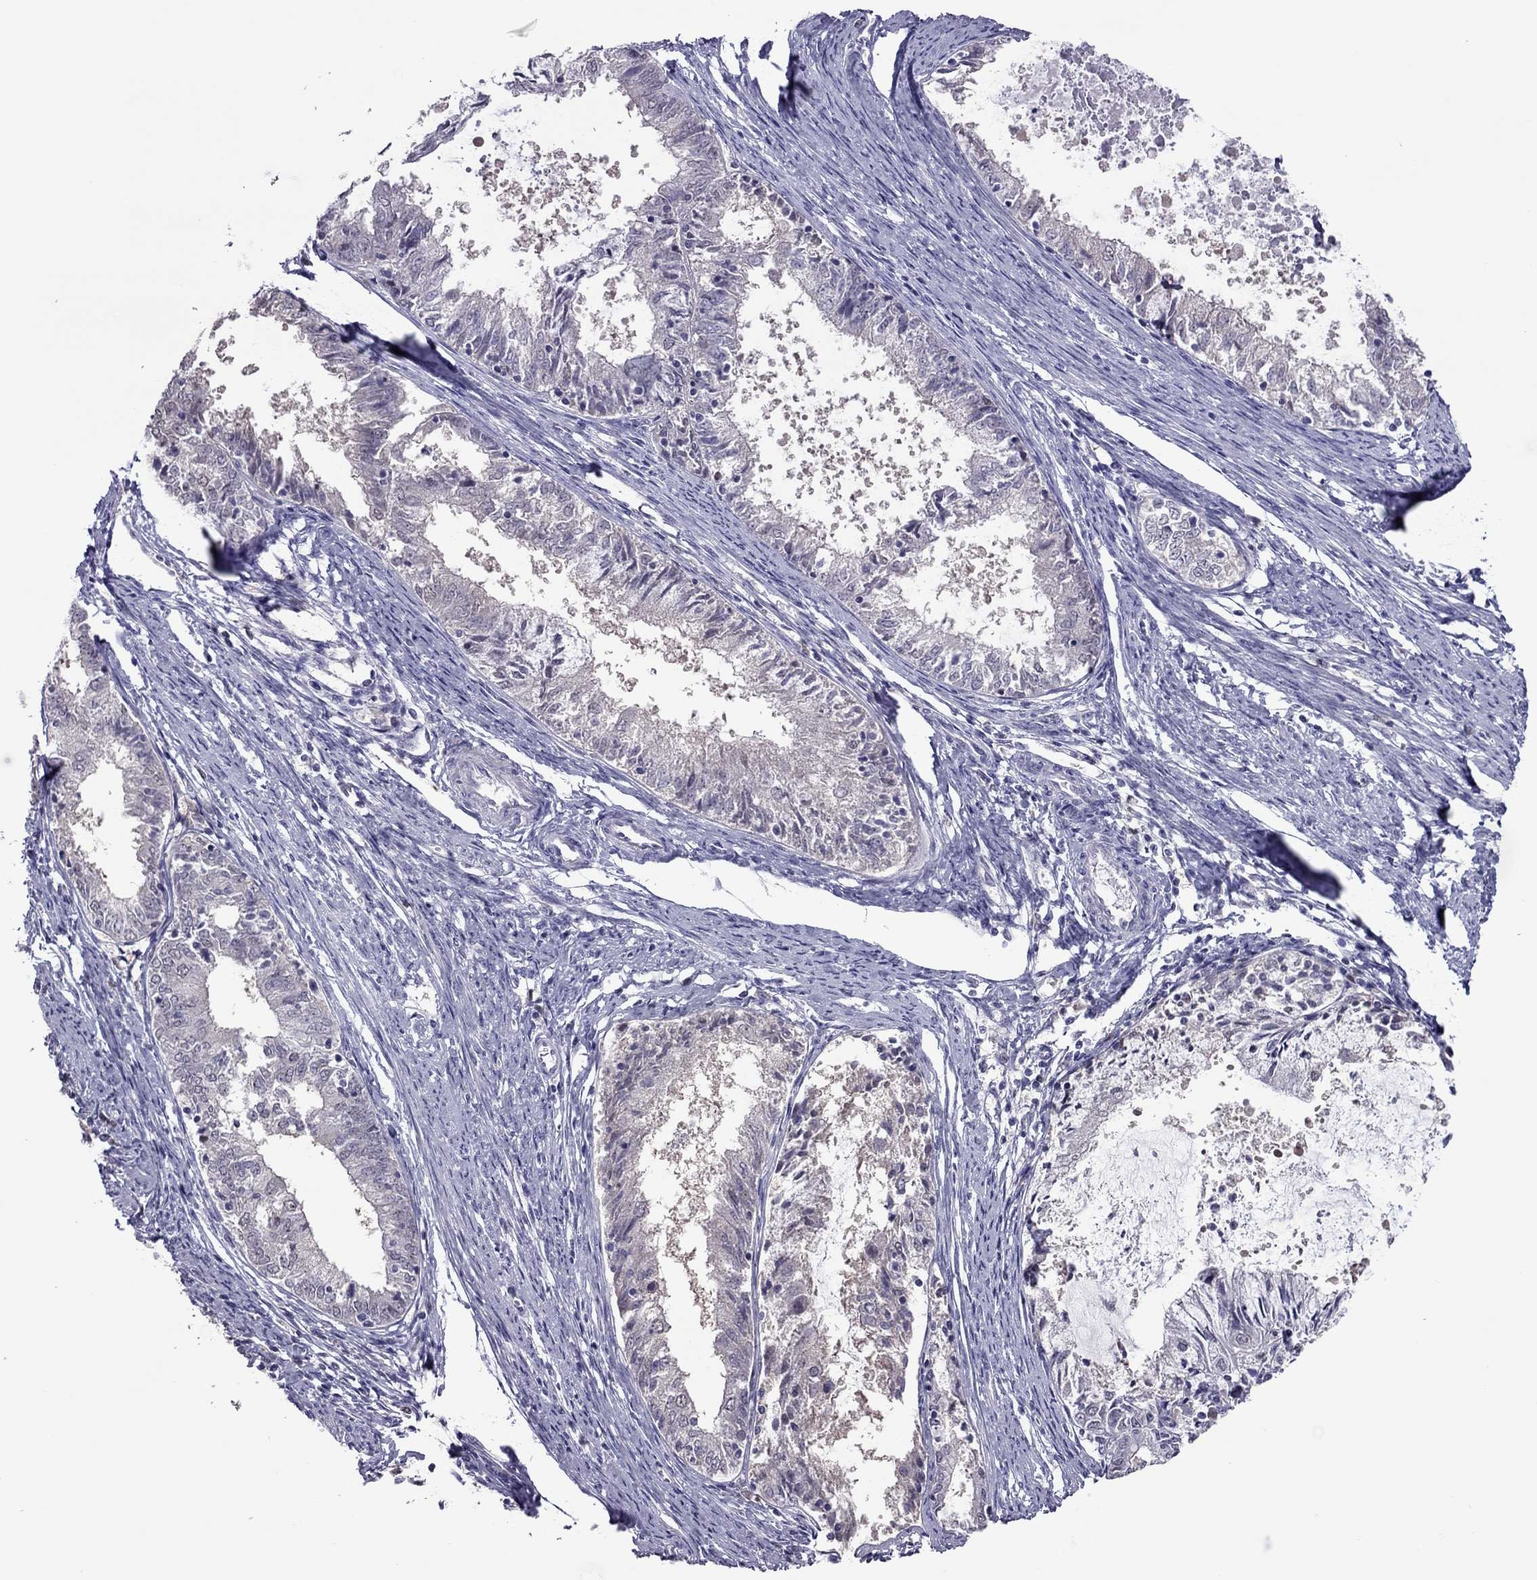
{"staining": {"intensity": "negative", "quantity": "none", "location": "none"}, "tissue": "endometrial cancer", "cell_type": "Tumor cells", "image_type": "cancer", "snomed": [{"axis": "morphology", "description": "Adenocarcinoma, NOS"}, {"axis": "topography", "description": "Endometrium"}], "caption": "This micrograph is of adenocarcinoma (endometrial) stained with immunohistochemistry (IHC) to label a protein in brown with the nuclei are counter-stained blue. There is no expression in tumor cells.", "gene": "SPINT3", "patient": {"sex": "female", "age": 57}}